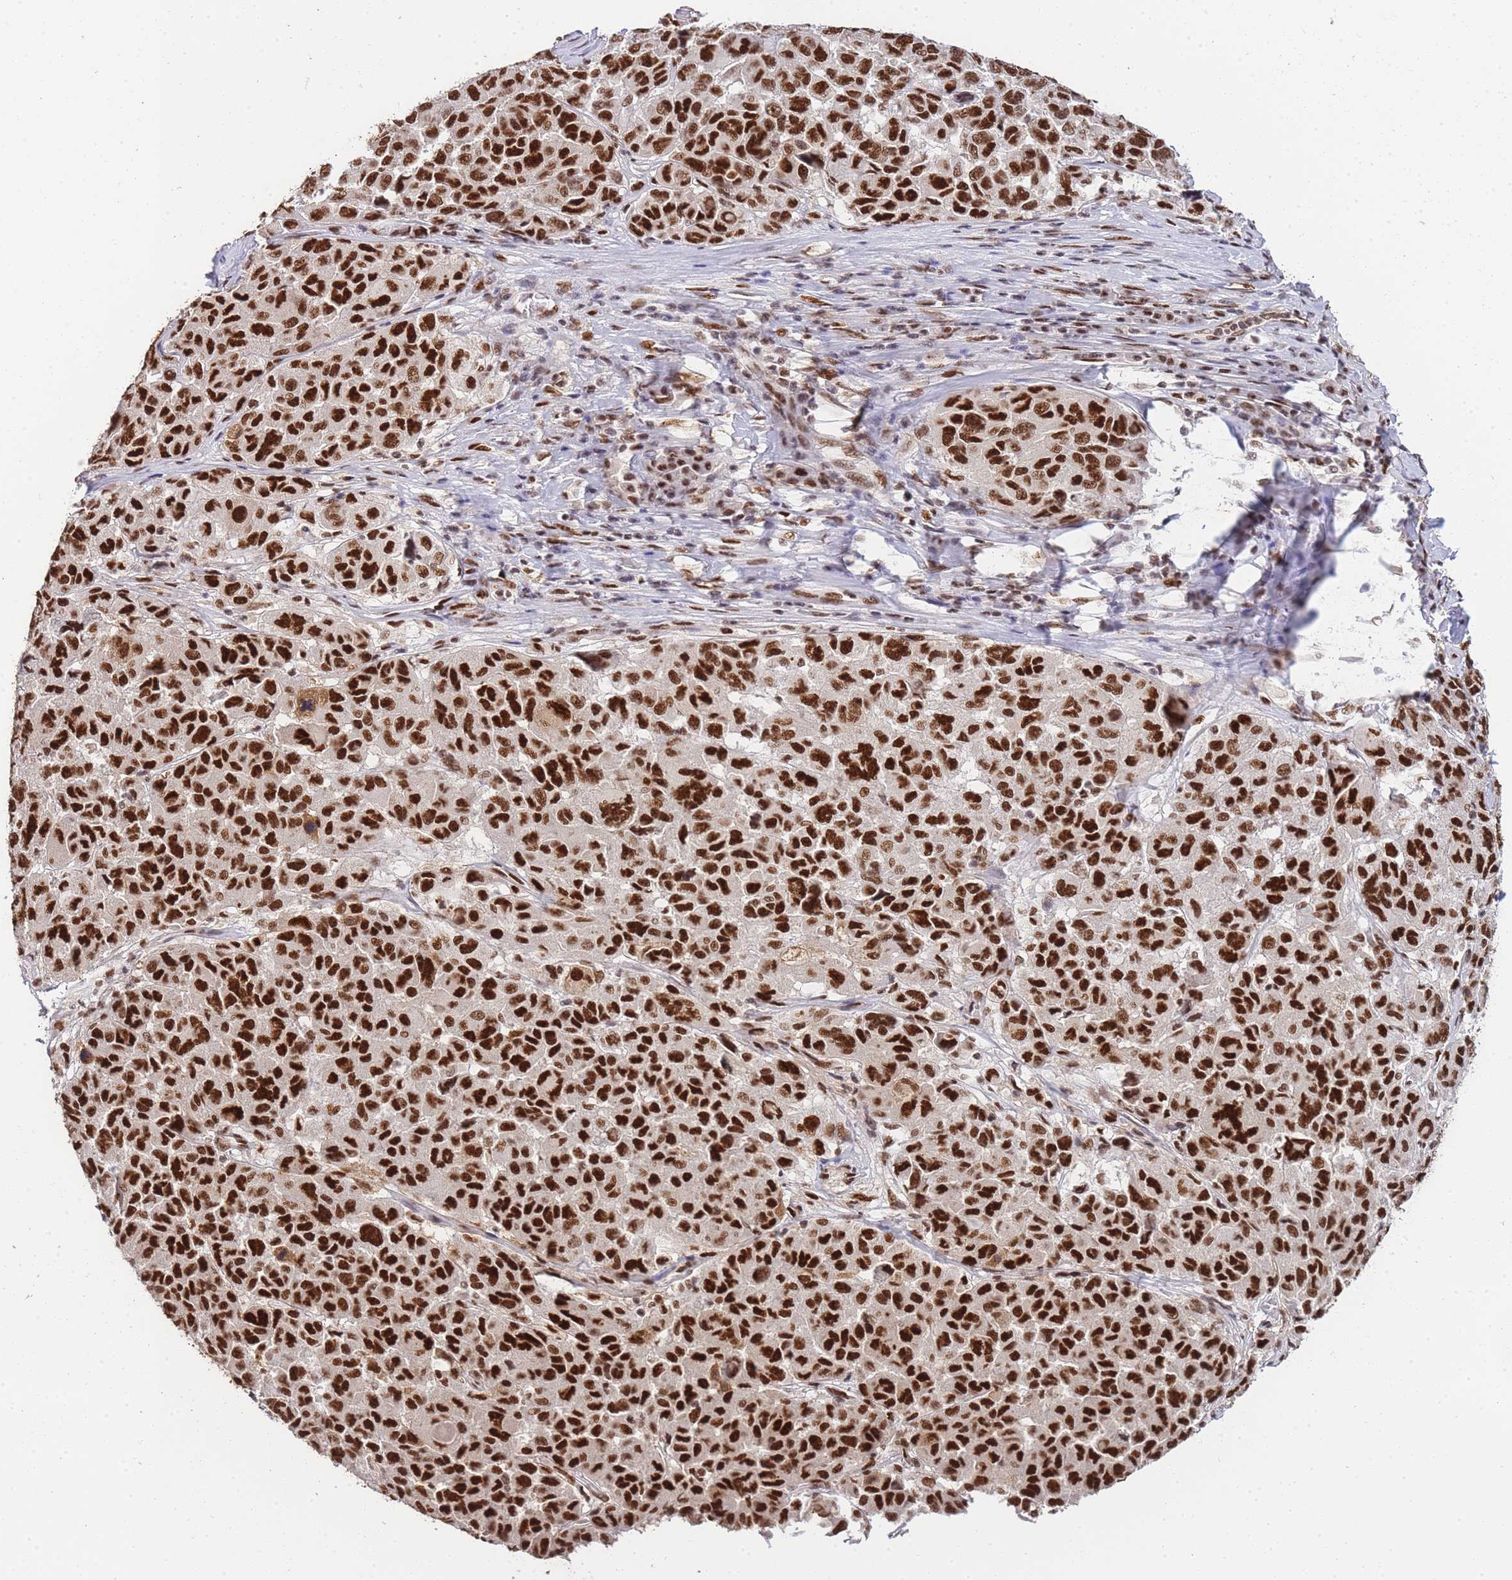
{"staining": {"intensity": "strong", "quantity": ">75%", "location": "nuclear"}, "tissue": "melanoma", "cell_type": "Tumor cells", "image_type": "cancer", "snomed": [{"axis": "morphology", "description": "Malignant melanoma, NOS"}, {"axis": "topography", "description": "Skin"}], "caption": "DAB immunohistochemical staining of human malignant melanoma demonstrates strong nuclear protein staining in approximately >75% of tumor cells. (DAB (3,3'-diaminobenzidine) IHC with brightfield microscopy, high magnification).", "gene": "PRKDC", "patient": {"sex": "female", "age": 66}}